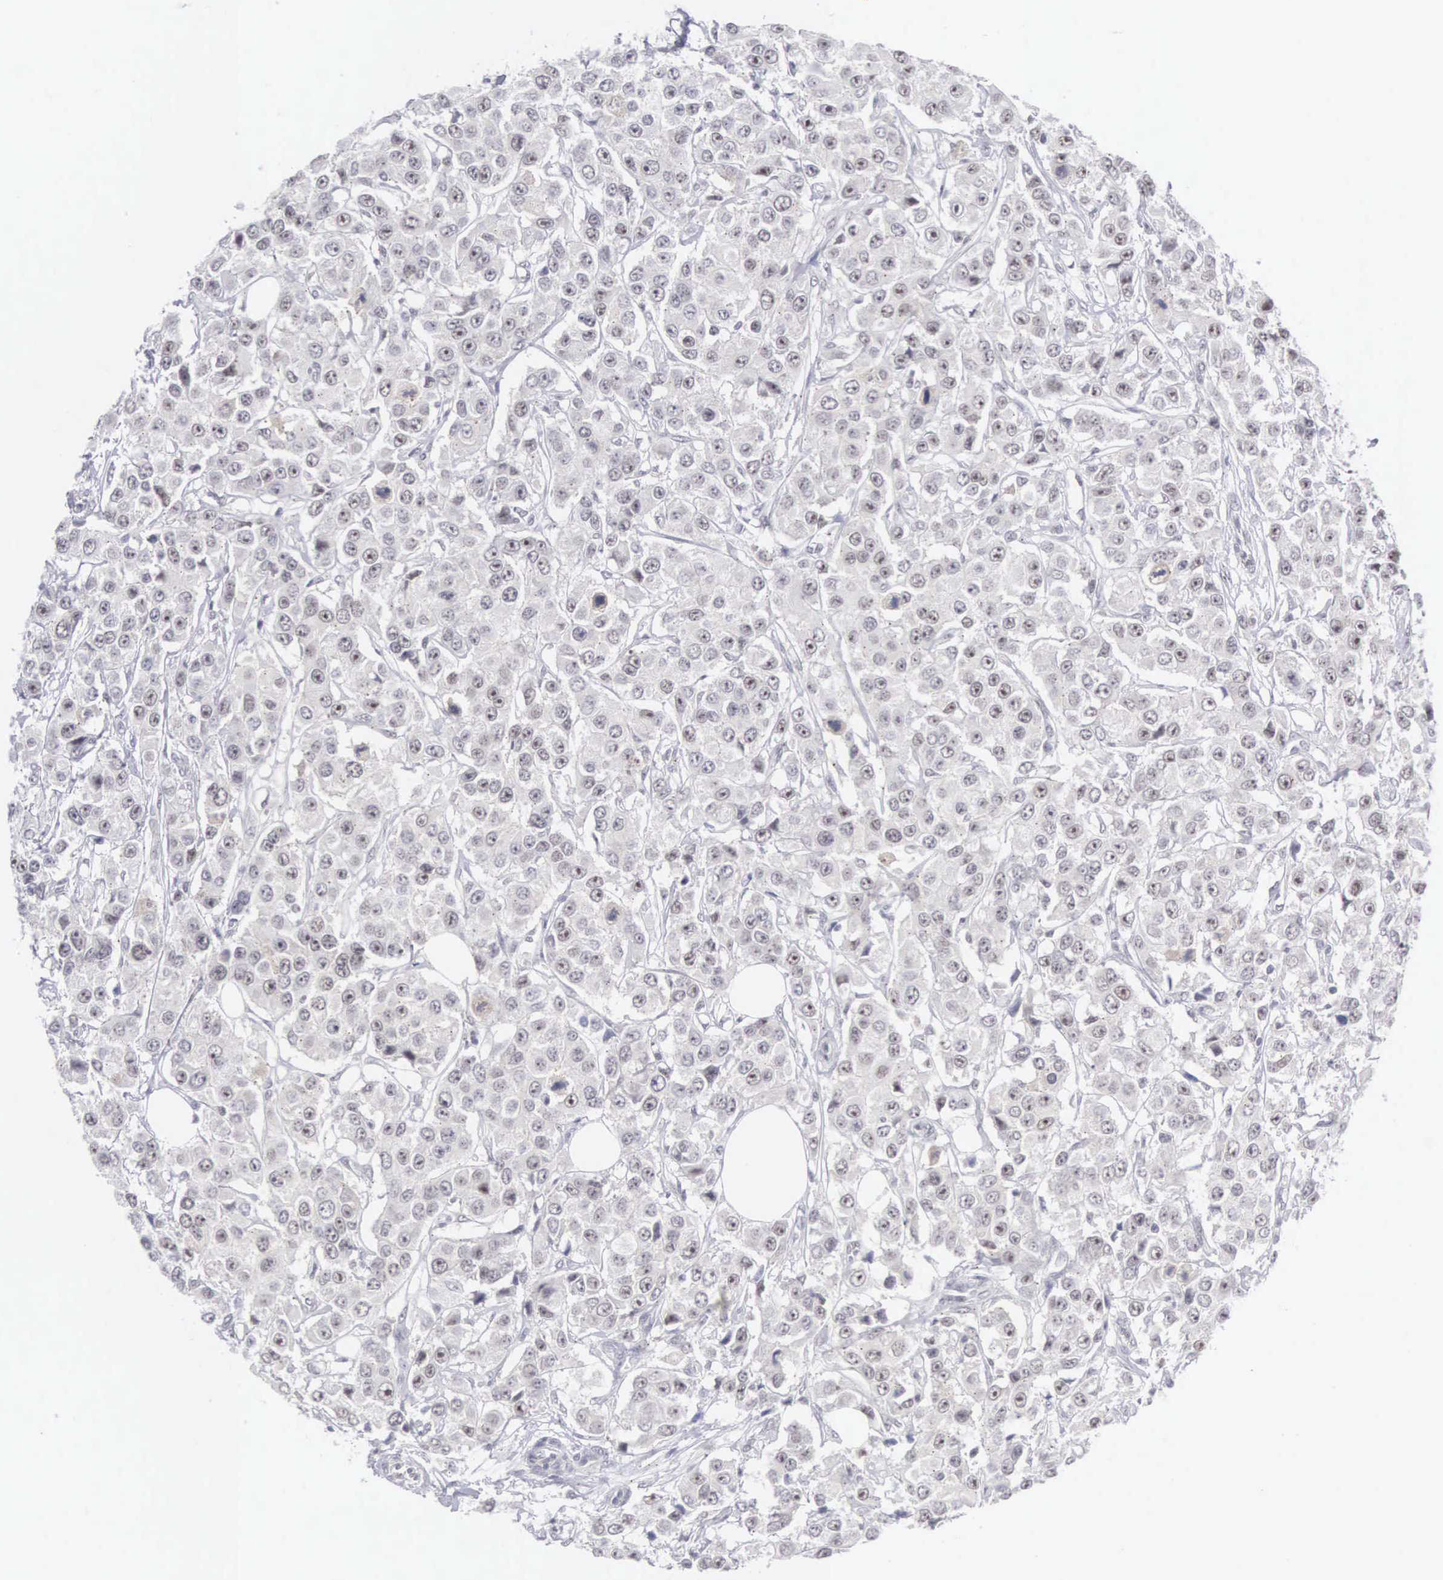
{"staining": {"intensity": "negative", "quantity": "none", "location": "none"}, "tissue": "breast cancer", "cell_type": "Tumor cells", "image_type": "cancer", "snomed": [{"axis": "morphology", "description": "Duct carcinoma"}, {"axis": "topography", "description": "Breast"}], "caption": "Immunohistochemistry (IHC) of human breast intraductal carcinoma exhibits no staining in tumor cells.", "gene": "MNAT1", "patient": {"sex": "female", "age": 58}}